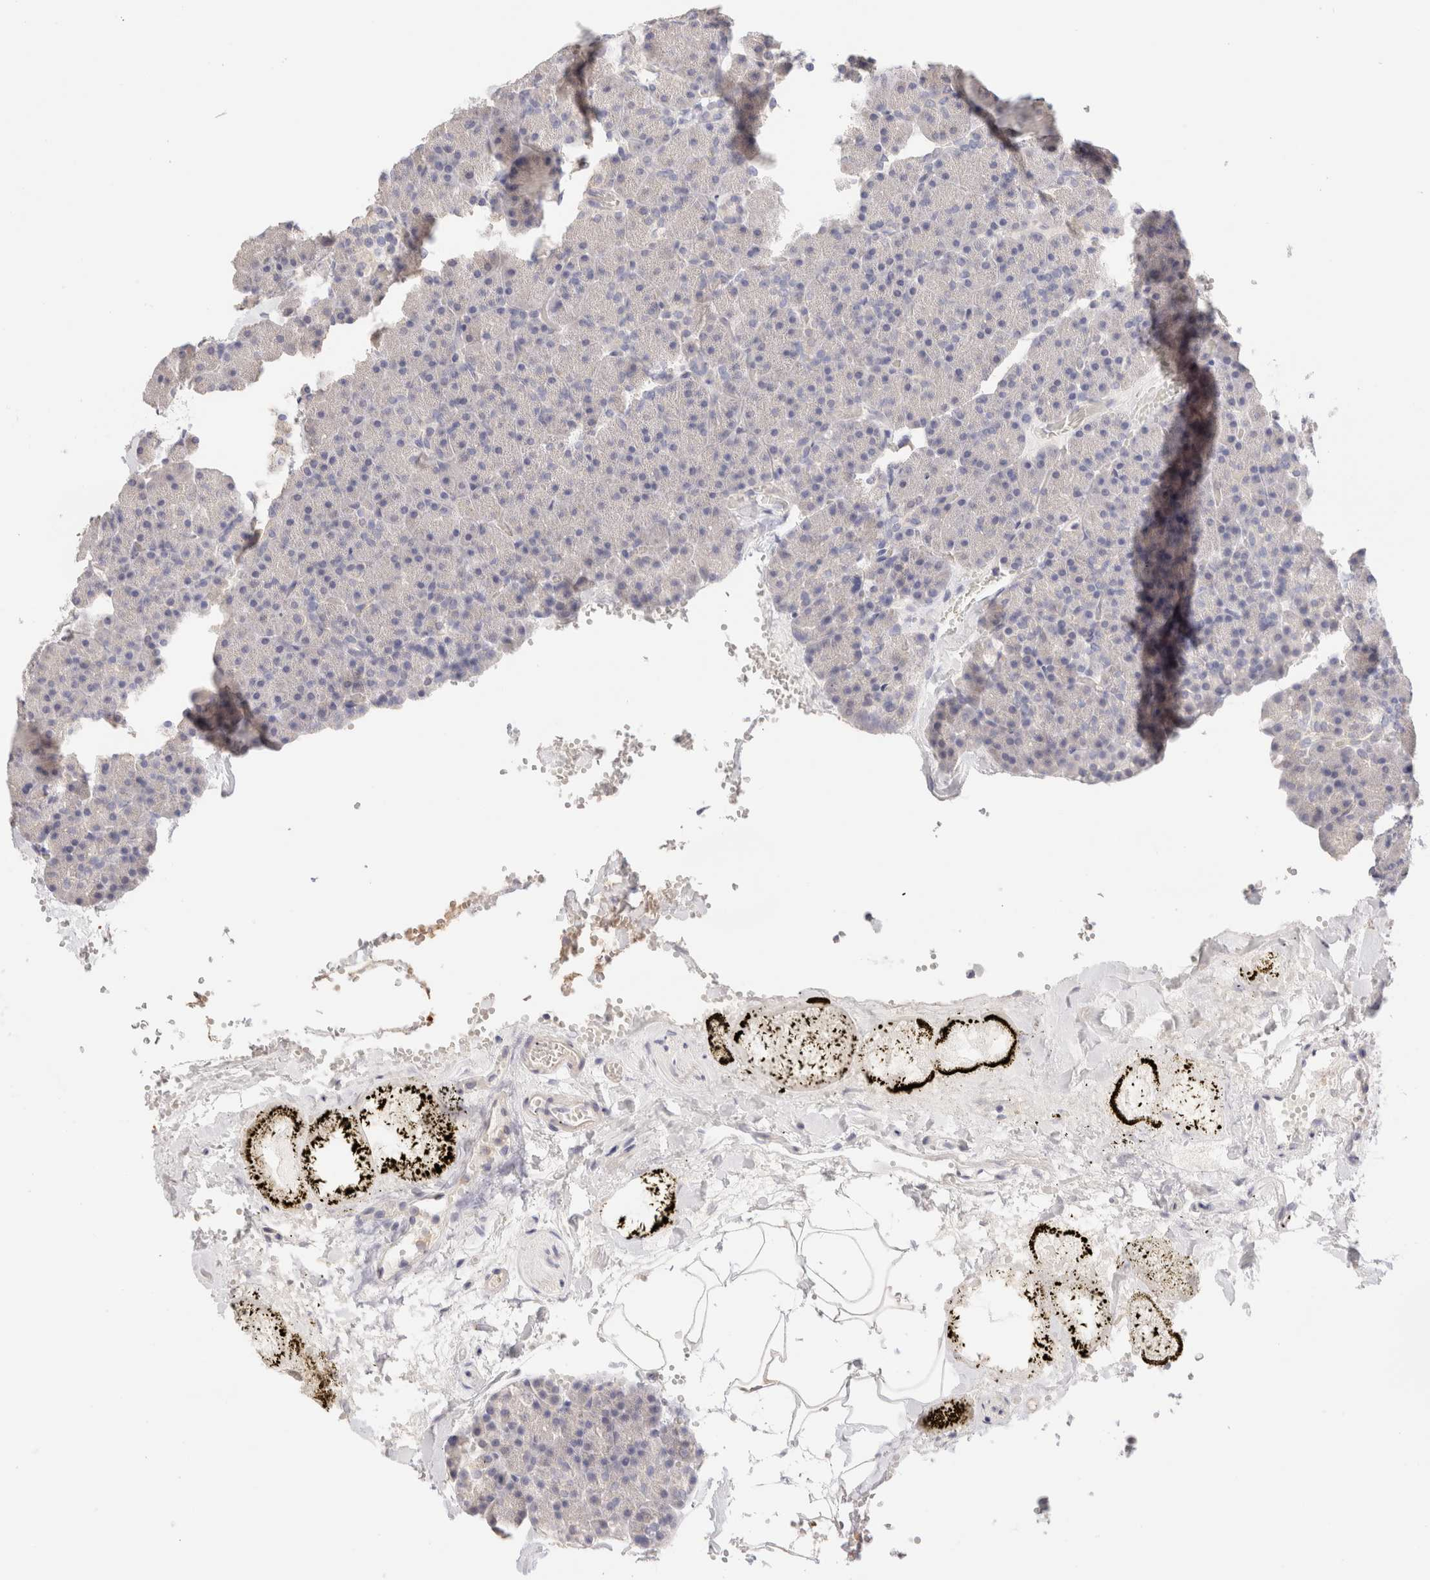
{"staining": {"intensity": "negative", "quantity": "none", "location": "none"}, "tissue": "pancreas", "cell_type": "Exocrine glandular cells", "image_type": "normal", "snomed": [{"axis": "morphology", "description": "Normal tissue, NOS"}, {"axis": "morphology", "description": "Carcinoid, malignant, NOS"}, {"axis": "topography", "description": "Pancreas"}], "caption": "Immunohistochemistry (IHC) micrograph of normal human pancreas stained for a protein (brown), which reveals no expression in exocrine glandular cells. (Stains: DAB (3,3'-diaminobenzidine) IHC with hematoxylin counter stain, Microscopy: brightfield microscopy at high magnification).", "gene": "SCGB2A2", "patient": {"sex": "female", "age": 35}}